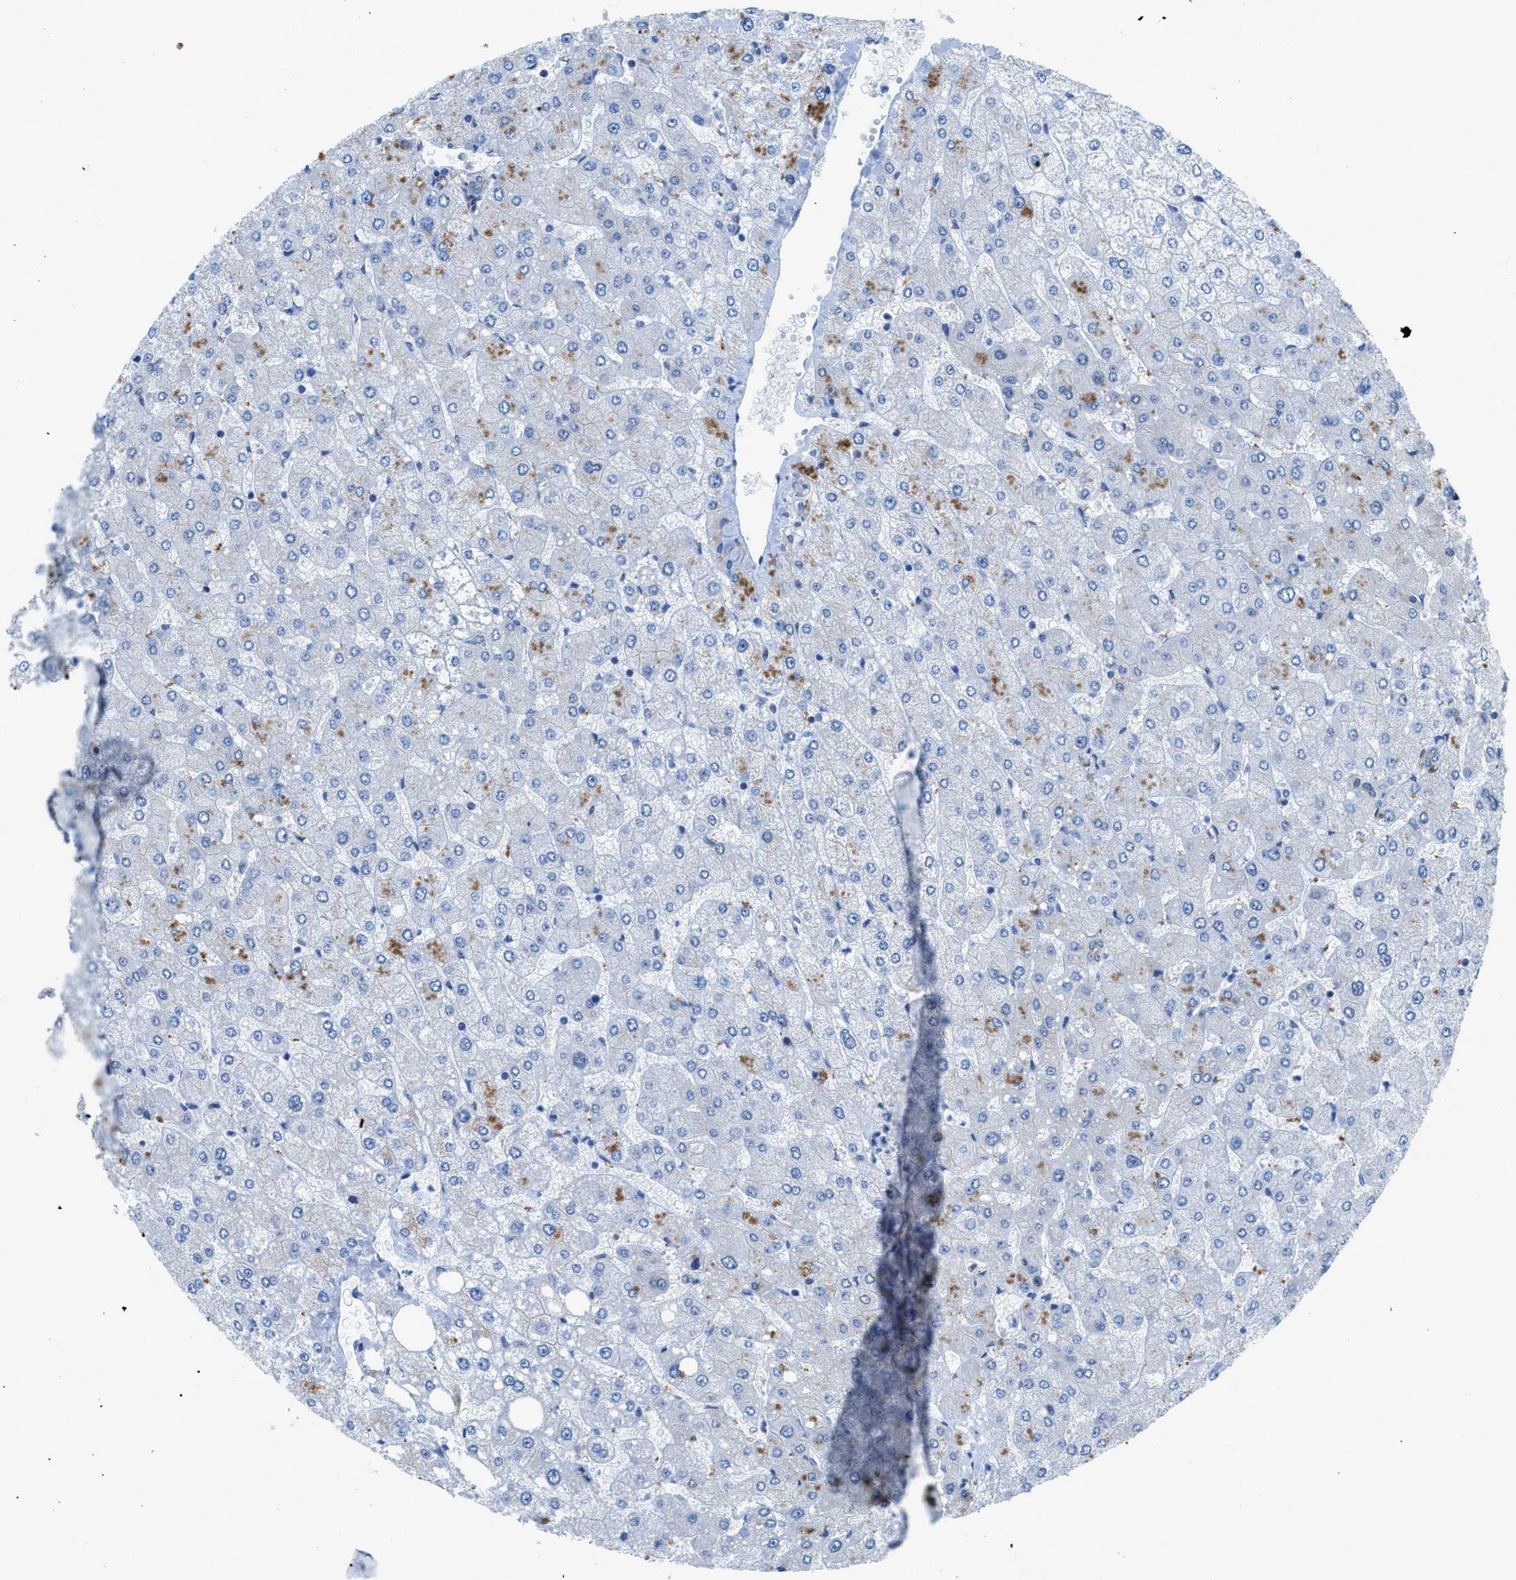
{"staining": {"intensity": "weak", "quantity": "25%-75%", "location": "cytoplasmic/membranous"}, "tissue": "liver", "cell_type": "Cholangiocytes", "image_type": "normal", "snomed": [{"axis": "morphology", "description": "Normal tissue, NOS"}, {"axis": "topography", "description": "Liver"}], "caption": "Immunohistochemical staining of benign liver shows weak cytoplasmic/membranous protein staining in approximately 25%-75% of cholangiocytes.", "gene": "DMAC1", "patient": {"sex": "male", "age": 55}}